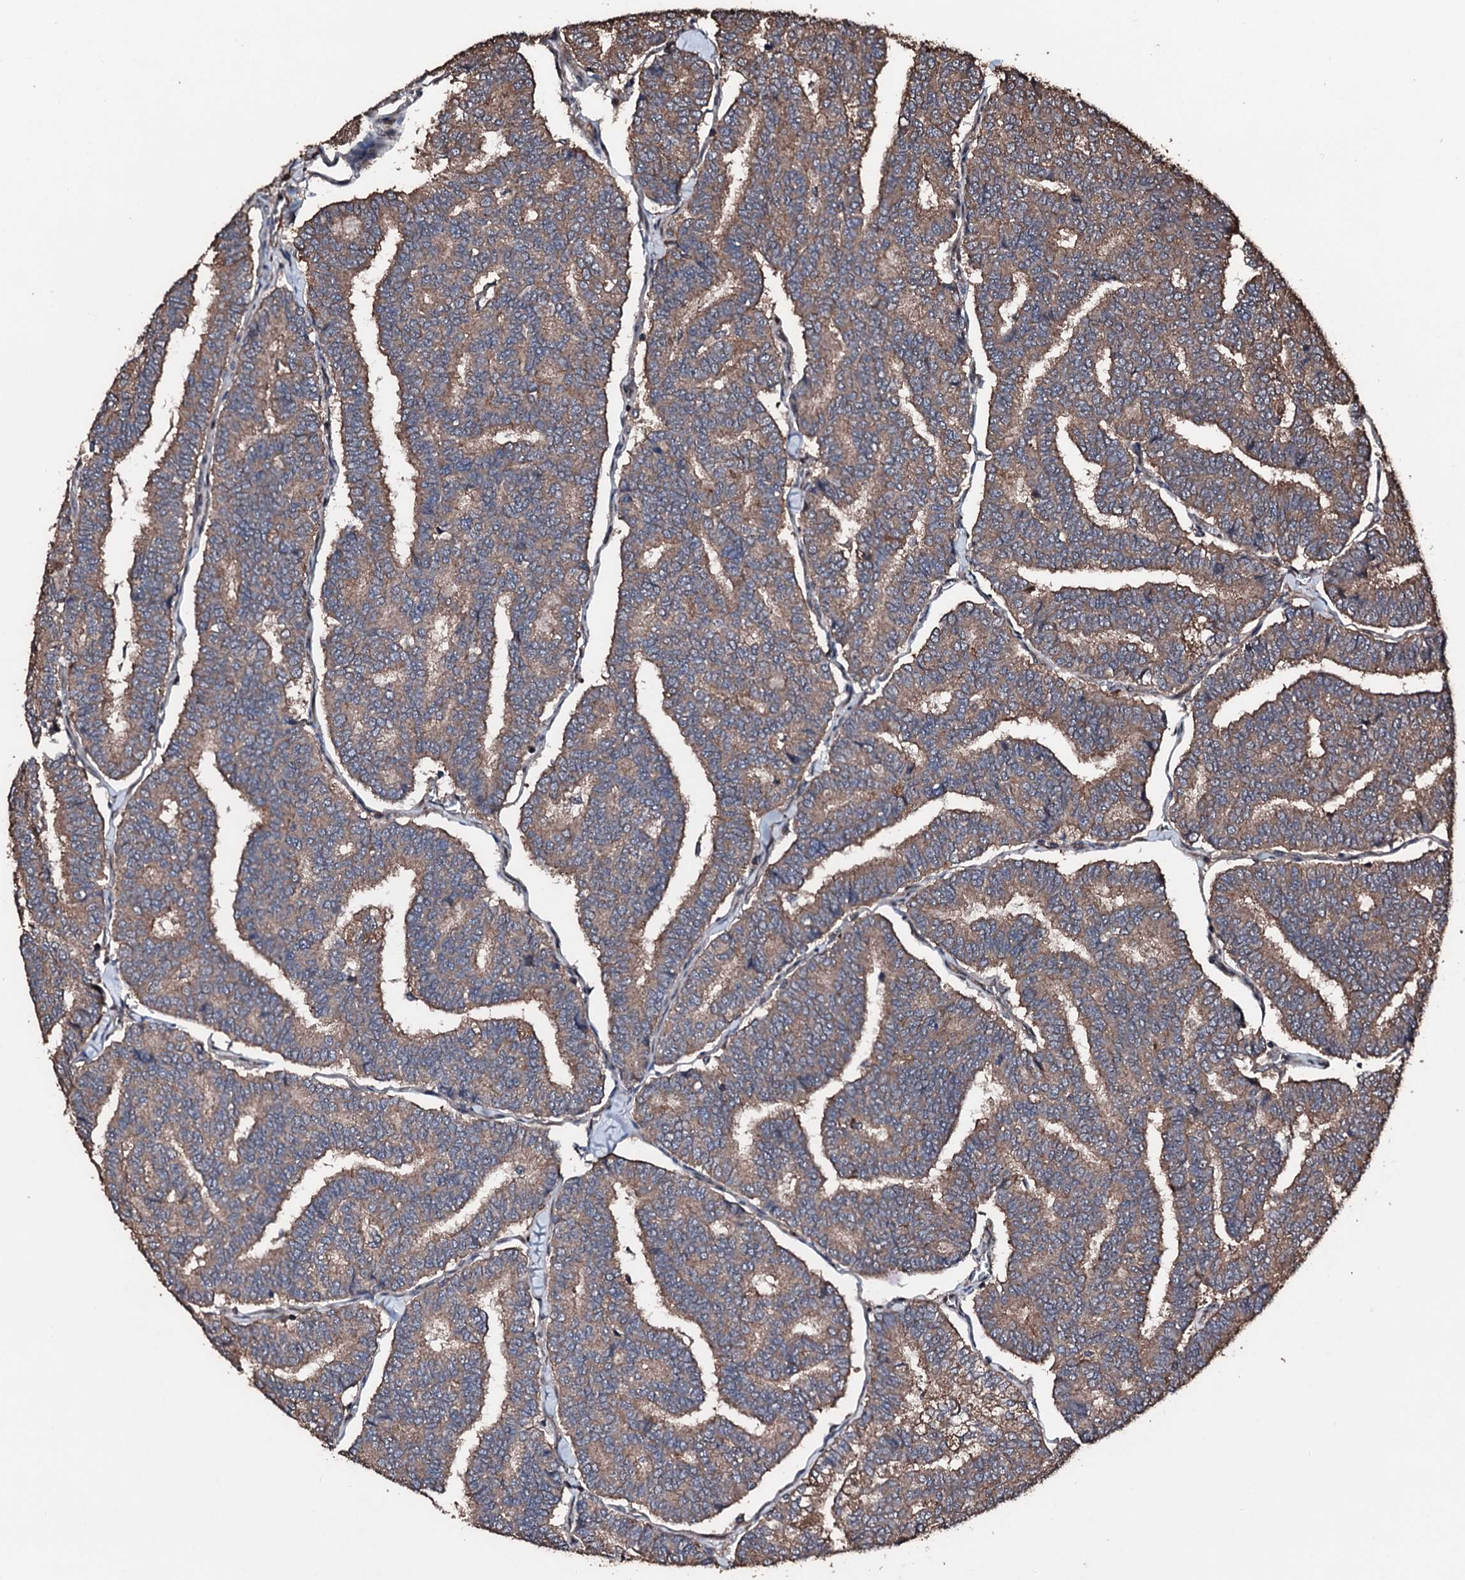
{"staining": {"intensity": "moderate", "quantity": ">75%", "location": "cytoplasmic/membranous"}, "tissue": "thyroid cancer", "cell_type": "Tumor cells", "image_type": "cancer", "snomed": [{"axis": "morphology", "description": "Papillary adenocarcinoma, NOS"}, {"axis": "topography", "description": "Thyroid gland"}], "caption": "Brown immunohistochemical staining in human papillary adenocarcinoma (thyroid) shows moderate cytoplasmic/membranous staining in about >75% of tumor cells.", "gene": "KIF18A", "patient": {"sex": "female", "age": 35}}